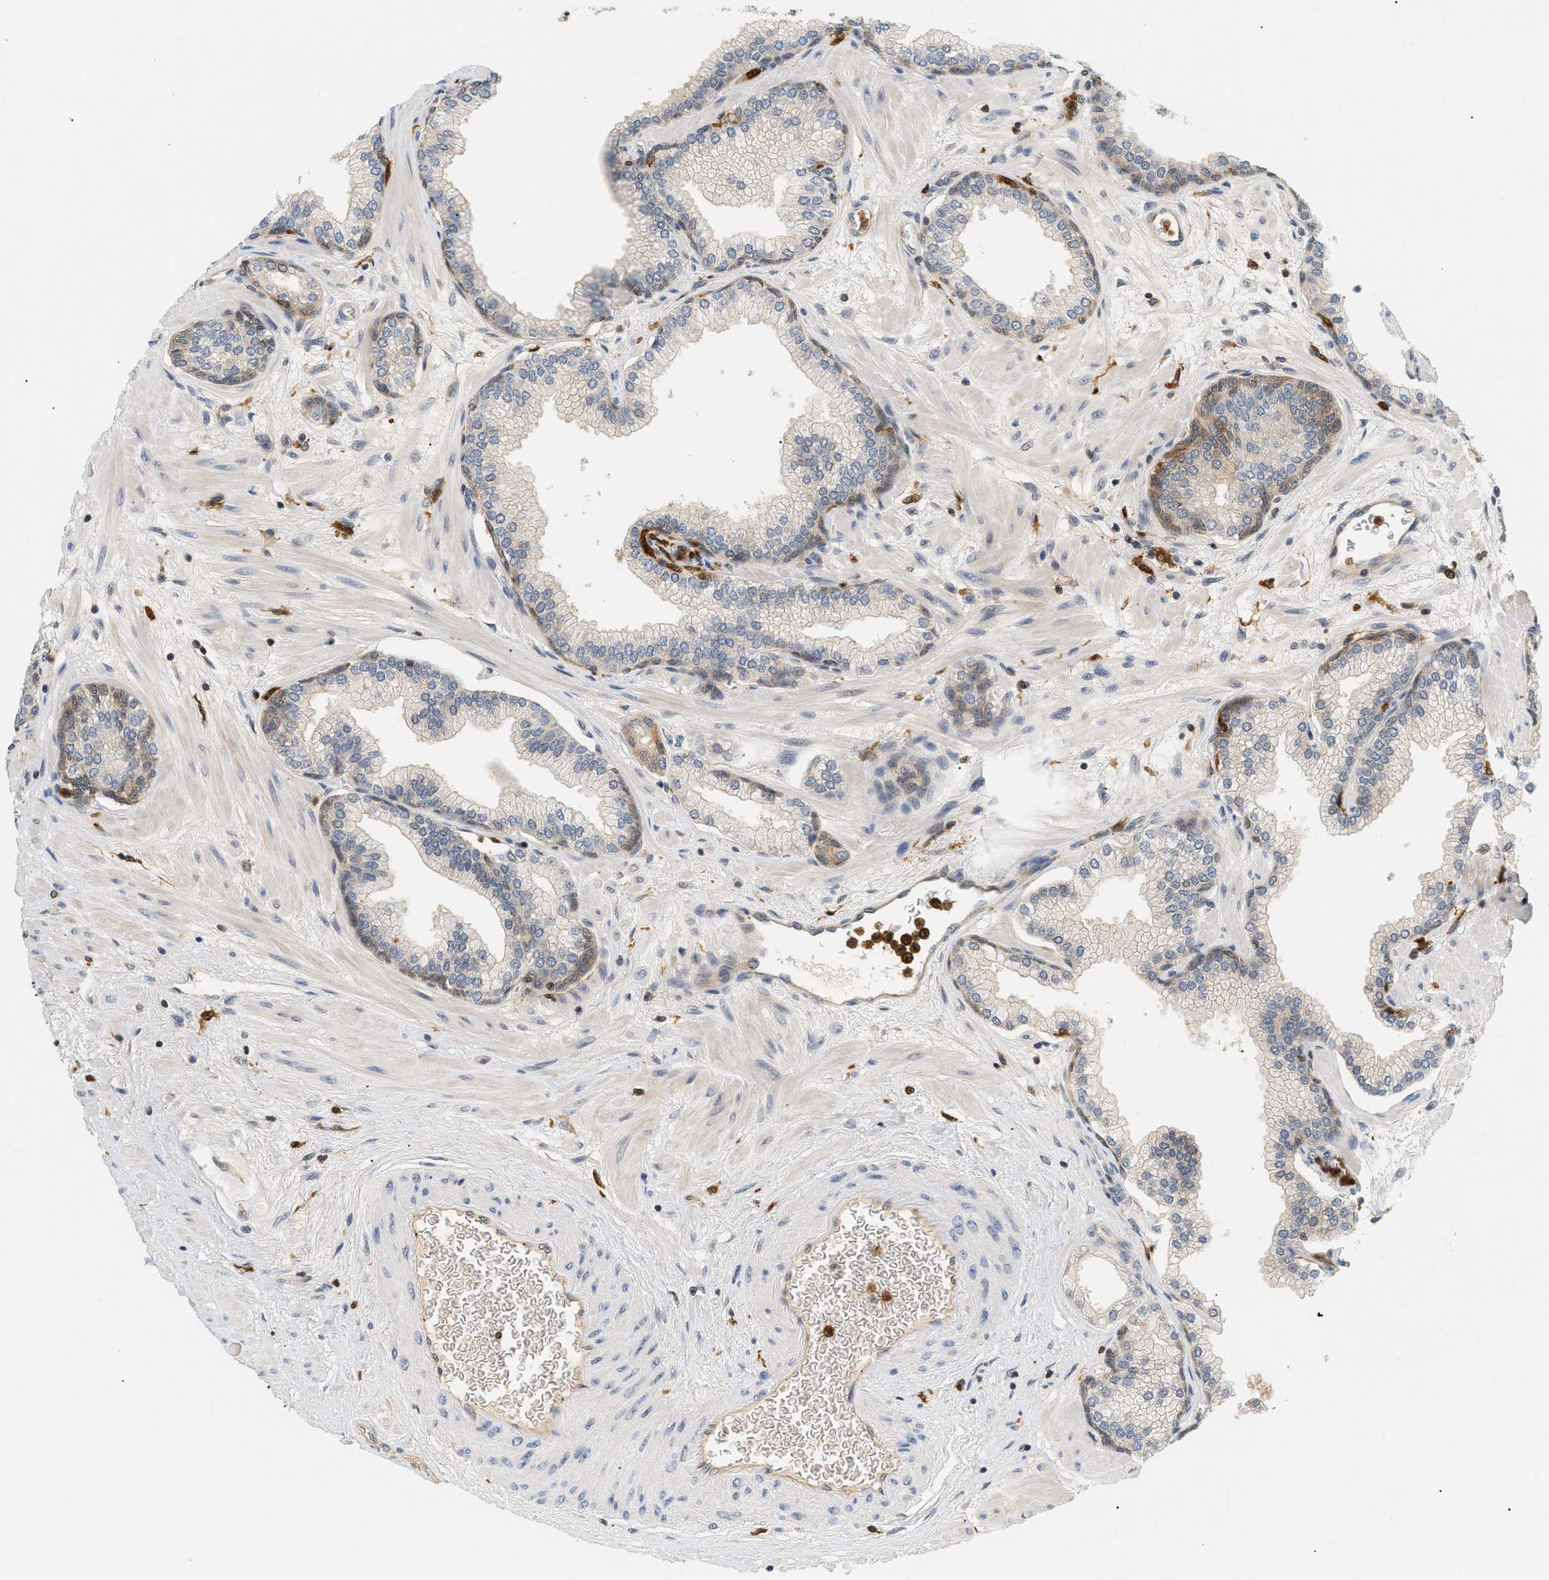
{"staining": {"intensity": "moderate", "quantity": "25%-75%", "location": "cytoplasmic/membranous,nuclear"}, "tissue": "prostate", "cell_type": "Glandular cells", "image_type": "normal", "snomed": [{"axis": "morphology", "description": "Normal tissue, NOS"}, {"axis": "morphology", "description": "Urothelial carcinoma, Low grade"}, {"axis": "topography", "description": "Urinary bladder"}, {"axis": "topography", "description": "Prostate"}], "caption": "Glandular cells display moderate cytoplasmic/membranous,nuclear expression in about 25%-75% of cells in normal prostate. (IHC, brightfield microscopy, high magnification).", "gene": "PYCARD", "patient": {"sex": "male", "age": 60}}